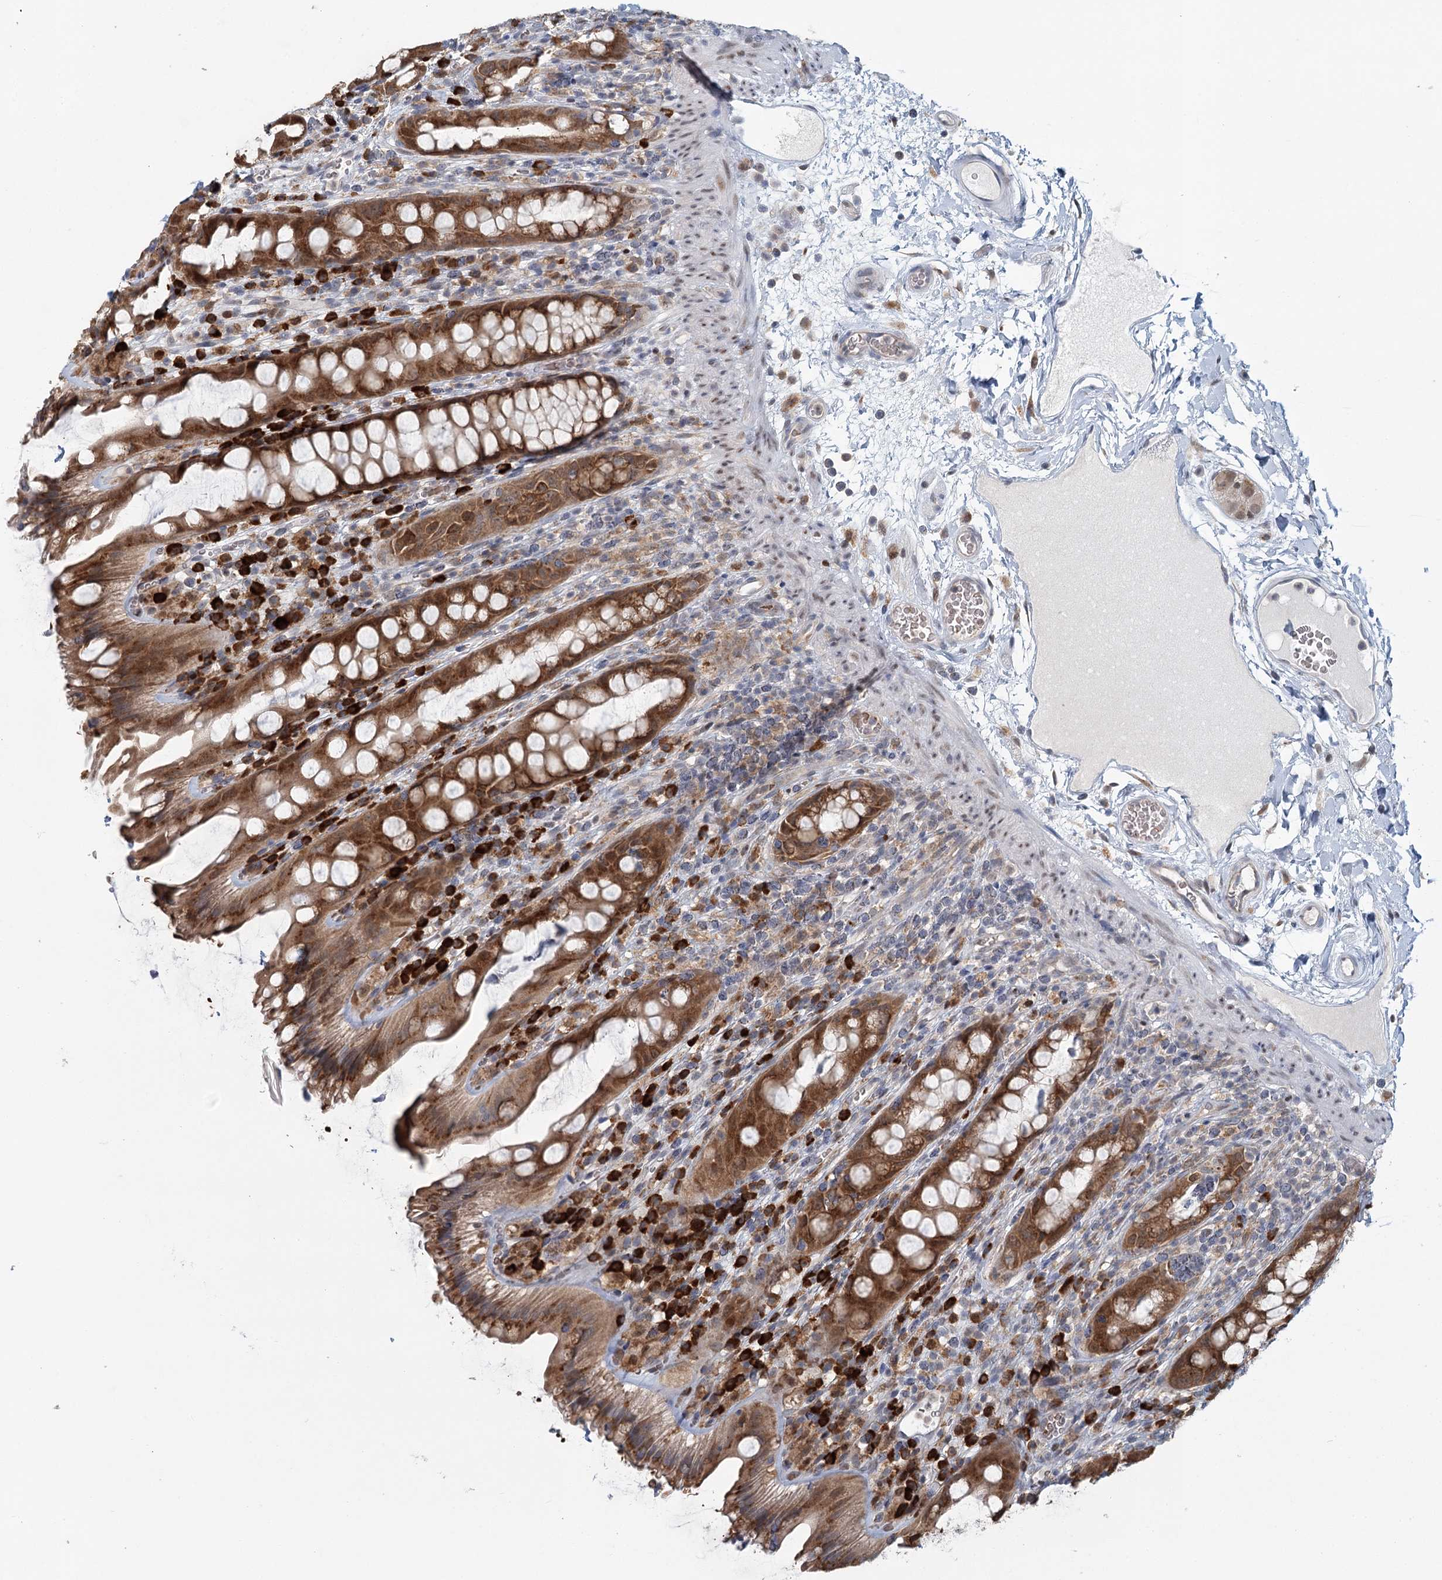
{"staining": {"intensity": "strong", "quantity": ">75%", "location": "cytoplasmic/membranous"}, "tissue": "rectum", "cell_type": "Glandular cells", "image_type": "normal", "snomed": [{"axis": "morphology", "description": "Normal tissue, NOS"}, {"axis": "topography", "description": "Rectum"}], "caption": "IHC staining of benign rectum, which displays high levels of strong cytoplasmic/membranous expression in approximately >75% of glandular cells indicating strong cytoplasmic/membranous protein staining. The staining was performed using DAB (3,3'-diaminobenzidine) (brown) for protein detection and nuclei were counterstained in hematoxylin (blue).", "gene": "ADK", "patient": {"sex": "female", "age": 57}}